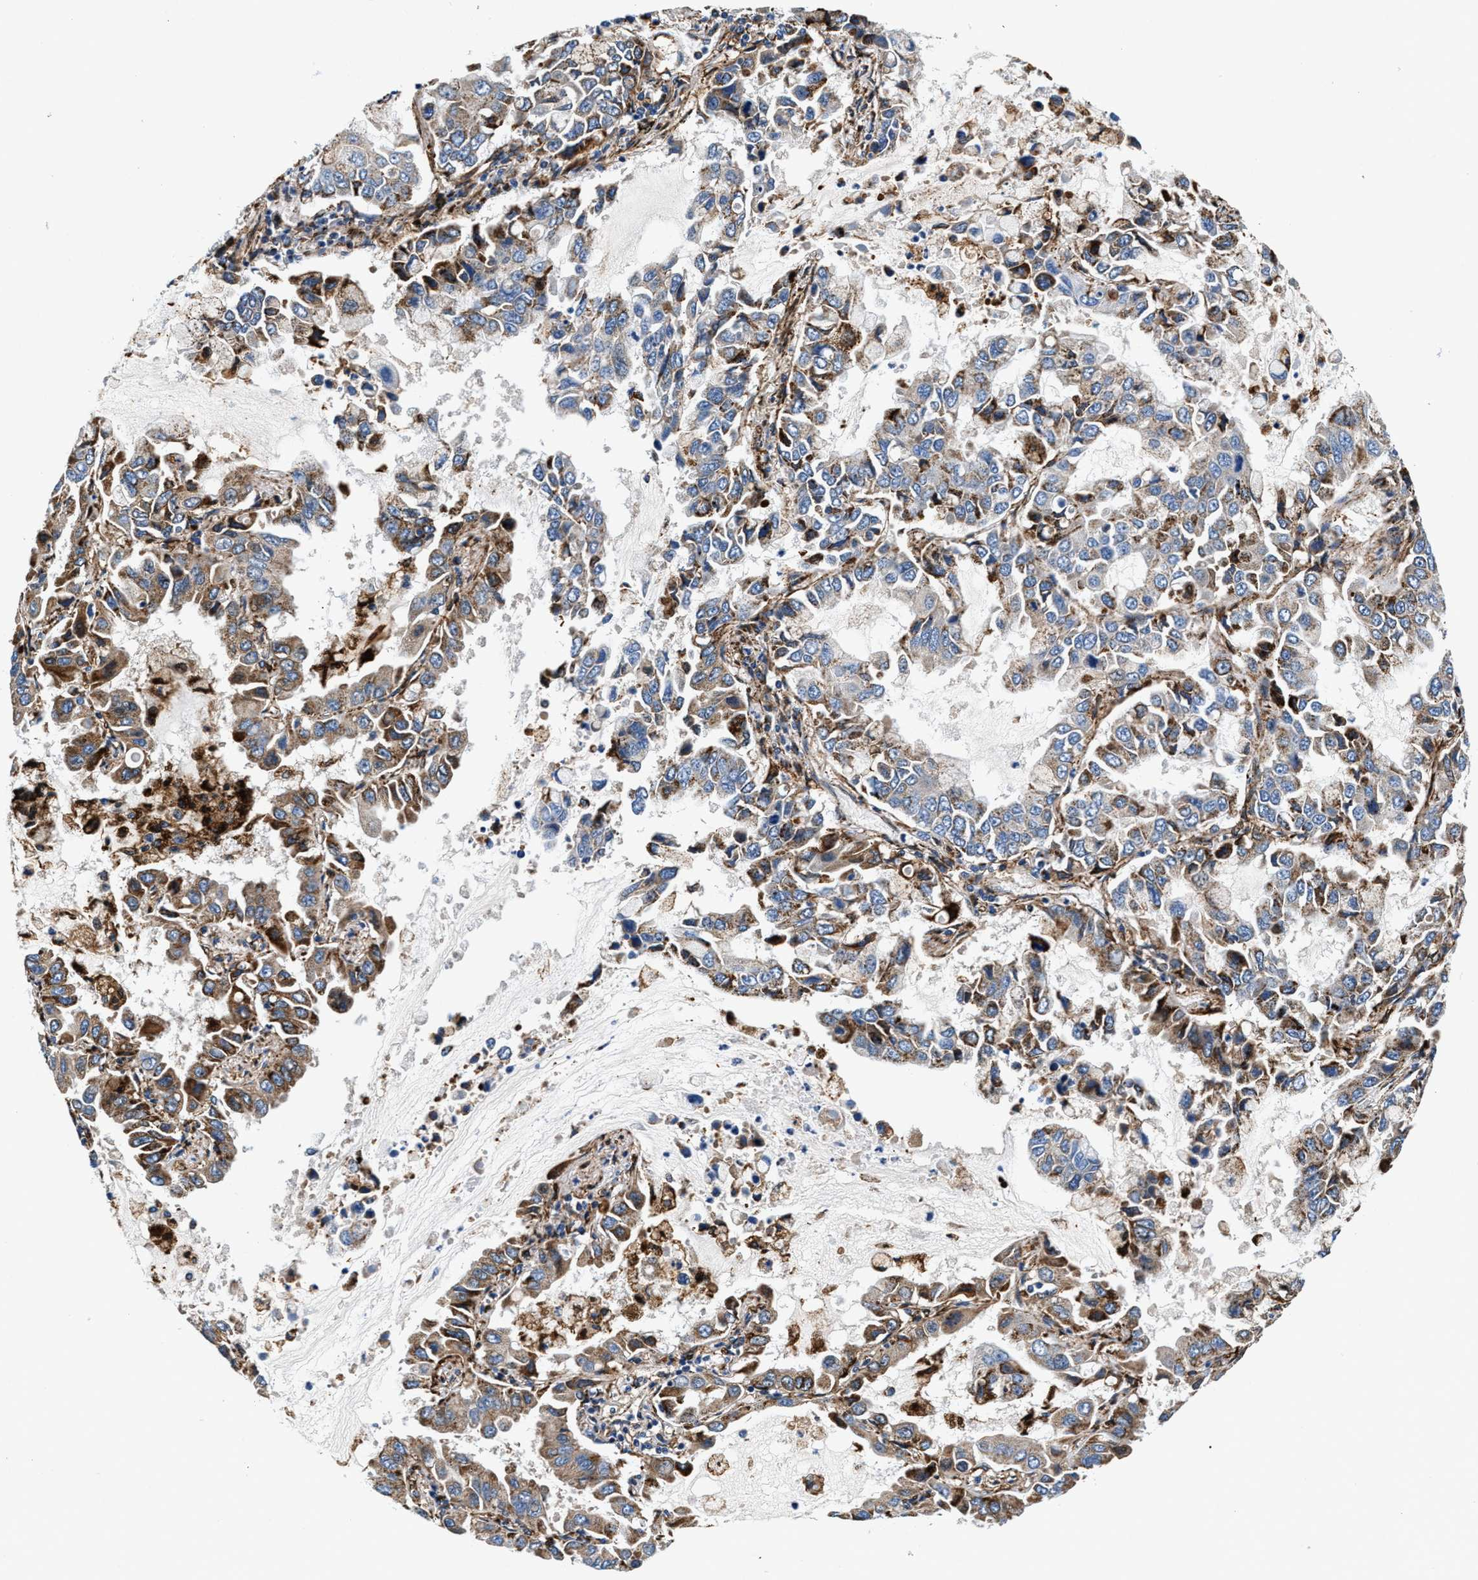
{"staining": {"intensity": "moderate", "quantity": ">75%", "location": "cytoplasmic/membranous"}, "tissue": "lung cancer", "cell_type": "Tumor cells", "image_type": "cancer", "snomed": [{"axis": "morphology", "description": "Adenocarcinoma, NOS"}, {"axis": "topography", "description": "Lung"}], "caption": "Lung cancer (adenocarcinoma) stained with a brown dye reveals moderate cytoplasmic/membranous positive positivity in about >75% of tumor cells.", "gene": "SLFN11", "patient": {"sex": "male", "age": 64}}